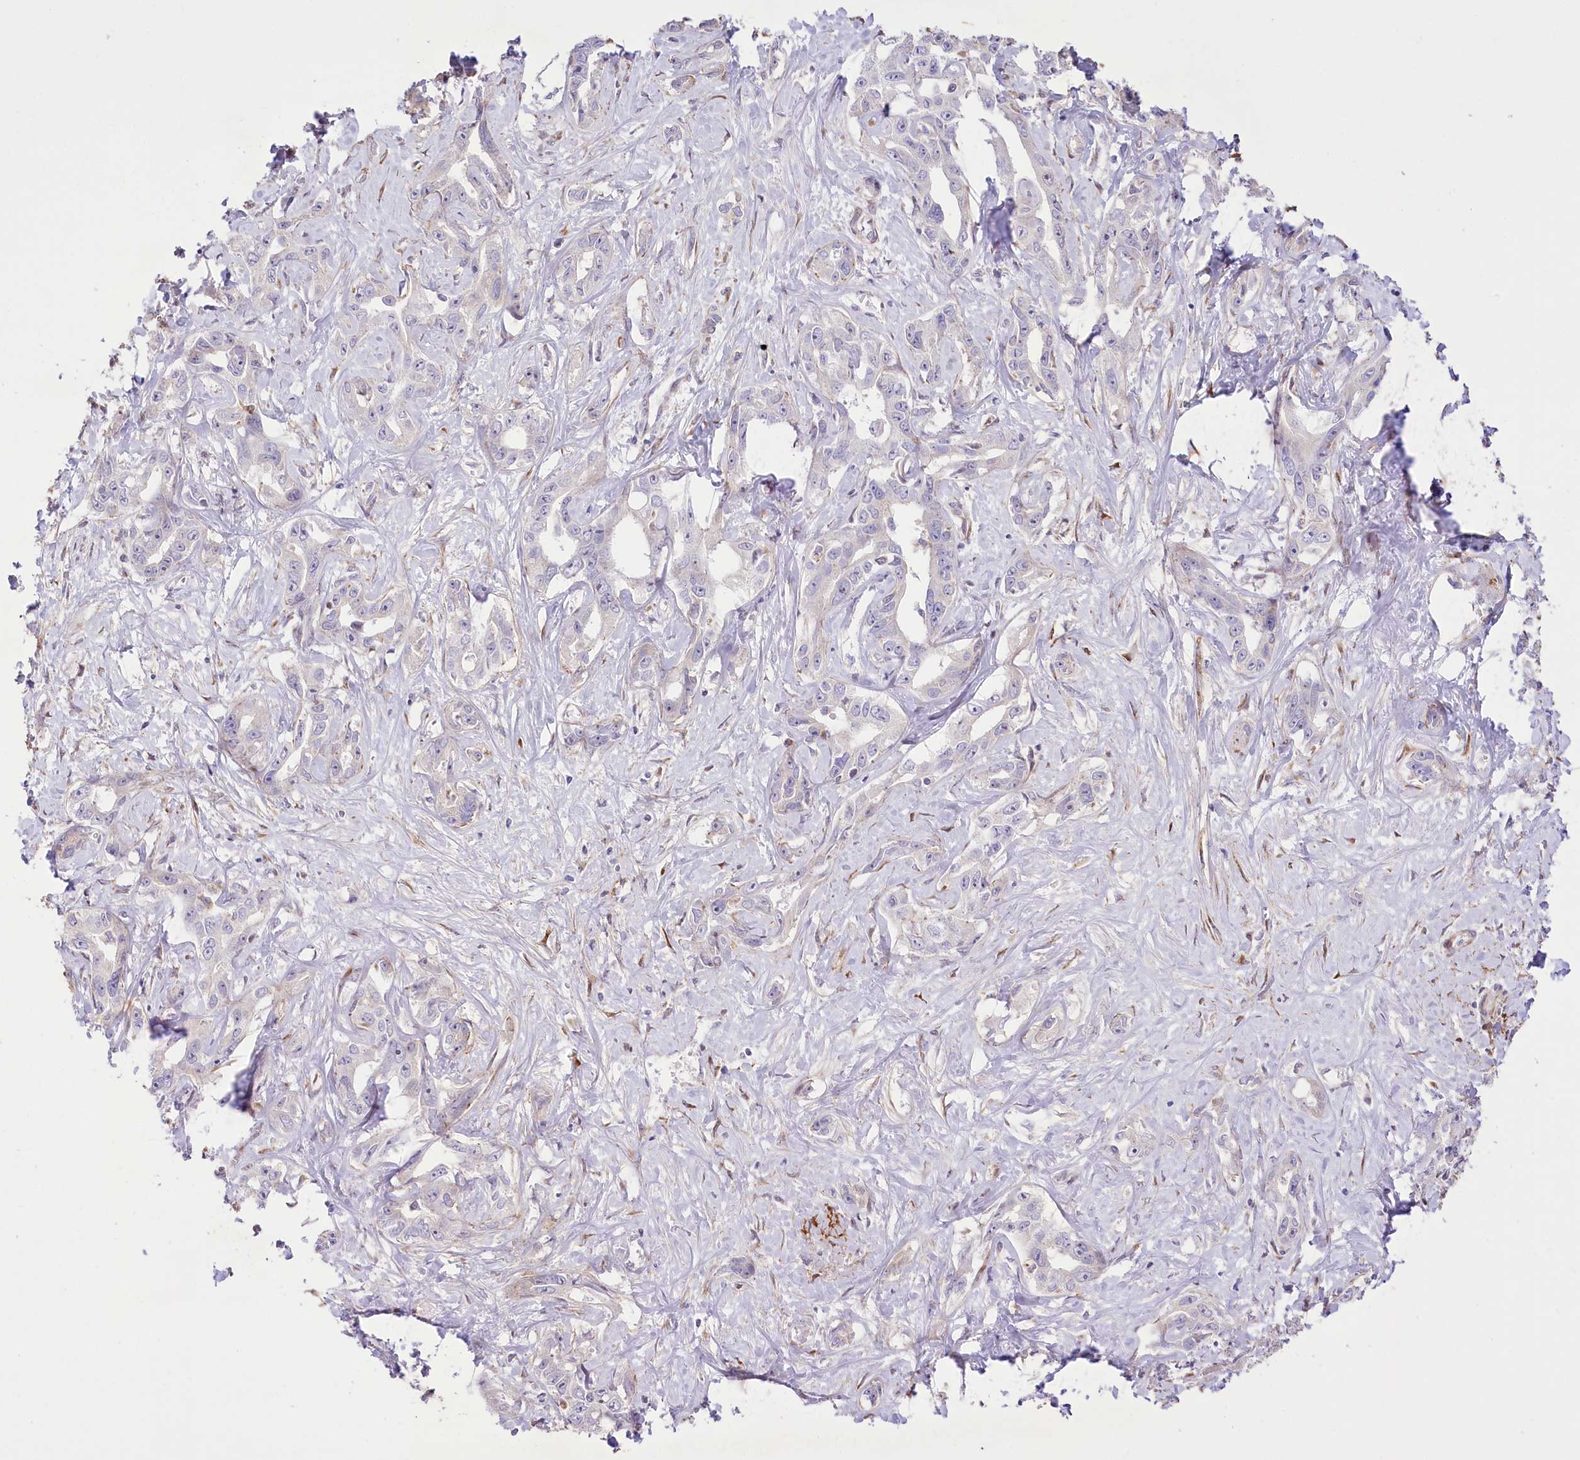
{"staining": {"intensity": "negative", "quantity": "none", "location": "none"}, "tissue": "liver cancer", "cell_type": "Tumor cells", "image_type": "cancer", "snomed": [{"axis": "morphology", "description": "Cholangiocarcinoma"}, {"axis": "topography", "description": "Liver"}], "caption": "An immunohistochemistry histopathology image of liver cholangiocarcinoma is shown. There is no staining in tumor cells of liver cholangiocarcinoma.", "gene": "RNF24", "patient": {"sex": "male", "age": 59}}